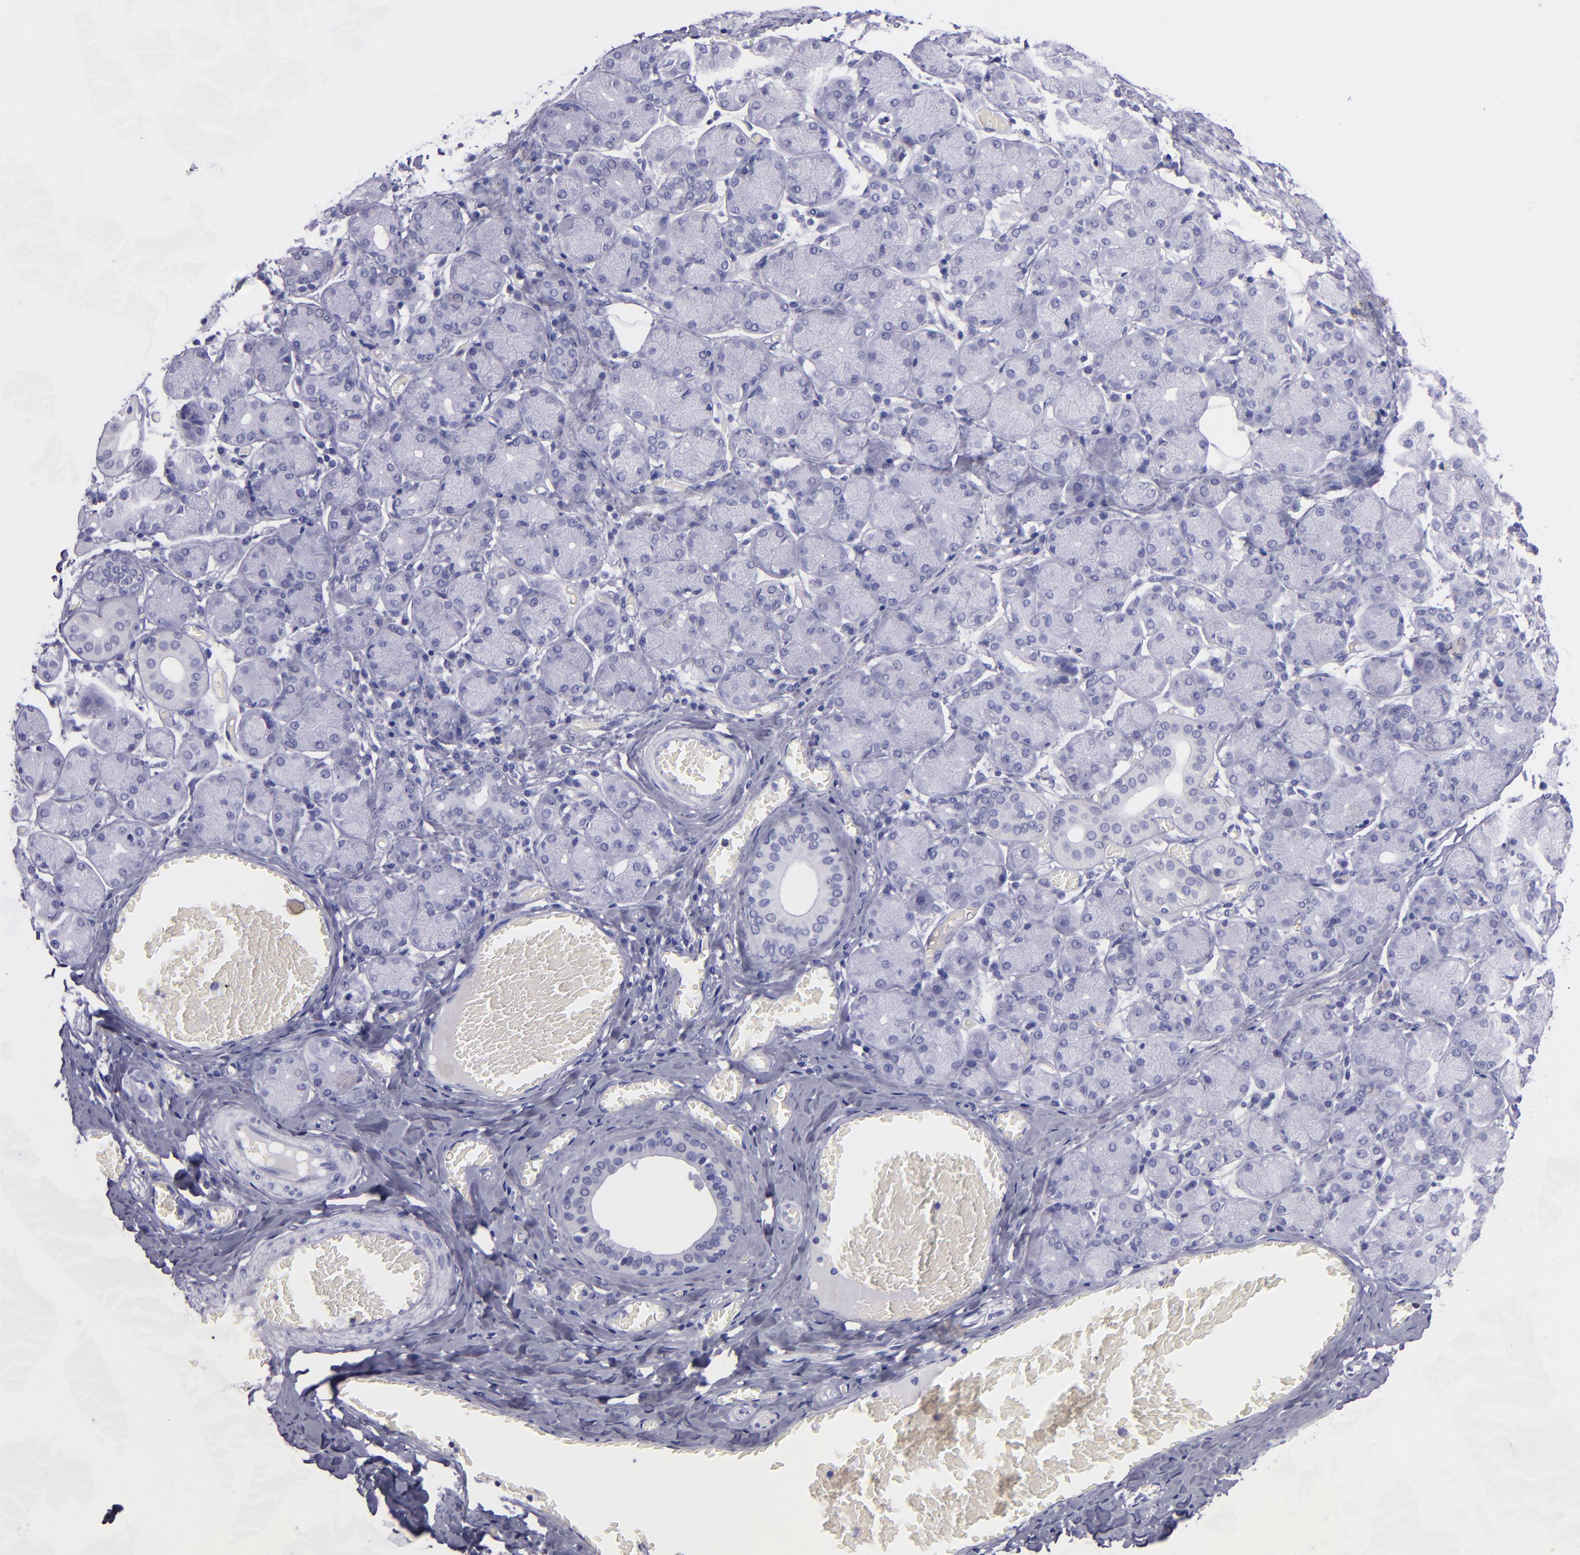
{"staining": {"intensity": "negative", "quantity": "none", "location": "none"}, "tissue": "salivary gland", "cell_type": "Glandular cells", "image_type": "normal", "snomed": [{"axis": "morphology", "description": "Normal tissue, NOS"}, {"axis": "topography", "description": "Salivary gland"}], "caption": "This is a image of immunohistochemistry (IHC) staining of benign salivary gland, which shows no expression in glandular cells. The staining is performed using DAB brown chromogen with nuclei counter-stained in using hematoxylin.", "gene": "TNNT3", "patient": {"sex": "female", "age": 24}}